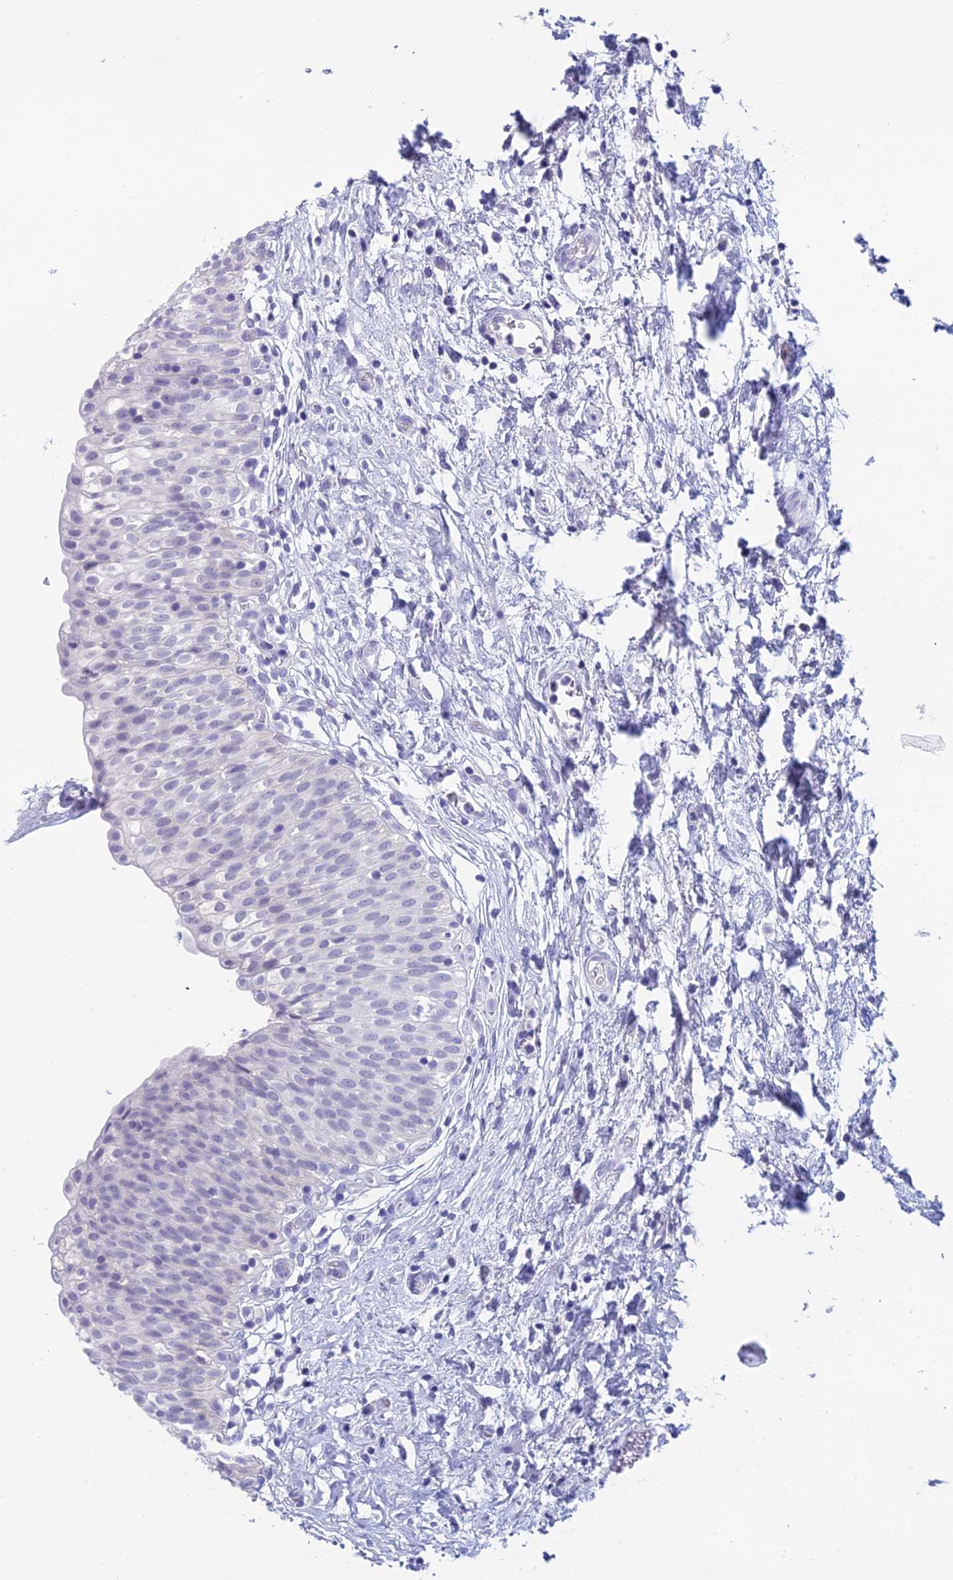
{"staining": {"intensity": "negative", "quantity": "none", "location": "none"}, "tissue": "urinary bladder", "cell_type": "Urothelial cells", "image_type": "normal", "snomed": [{"axis": "morphology", "description": "Normal tissue, NOS"}, {"axis": "topography", "description": "Urinary bladder"}], "caption": "IHC of unremarkable urinary bladder demonstrates no staining in urothelial cells. The staining is performed using DAB brown chromogen with nuclei counter-stained in using hematoxylin.", "gene": "TMEM161B", "patient": {"sex": "male", "age": 55}}